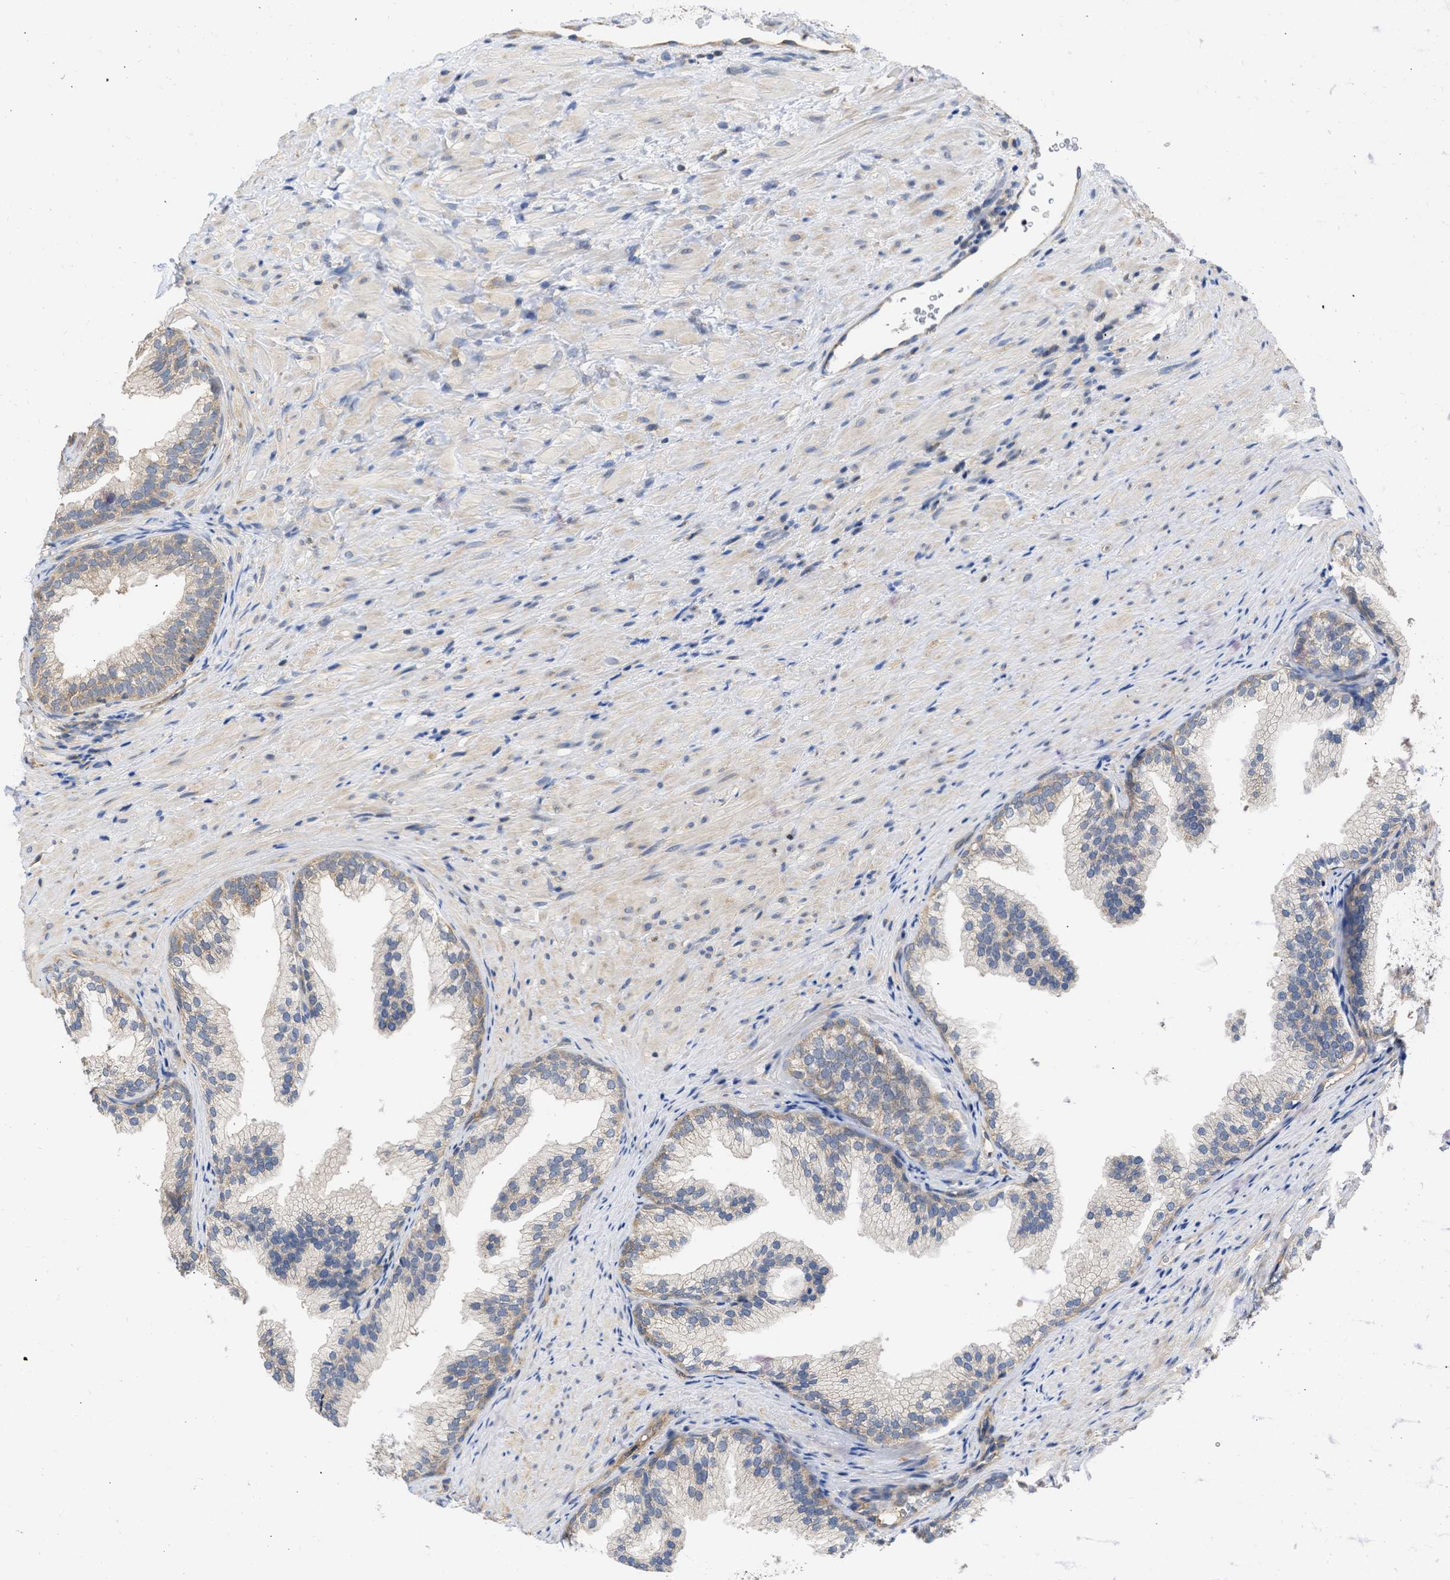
{"staining": {"intensity": "weak", "quantity": ">75%", "location": "cytoplasmic/membranous"}, "tissue": "prostate", "cell_type": "Glandular cells", "image_type": "normal", "snomed": [{"axis": "morphology", "description": "Normal tissue, NOS"}, {"axis": "topography", "description": "Prostate"}], "caption": "A low amount of weak cytoplasmic/membranous staining is seen in approximately >75% of glandular cells in normal prostate. The protein is stained brown, and the nuclei are stained in blue (DAB IHC with brightfield microscopy, high magnification).", "gene": "MAP2K3", "patient": {"sex": "male", "age": 76}}